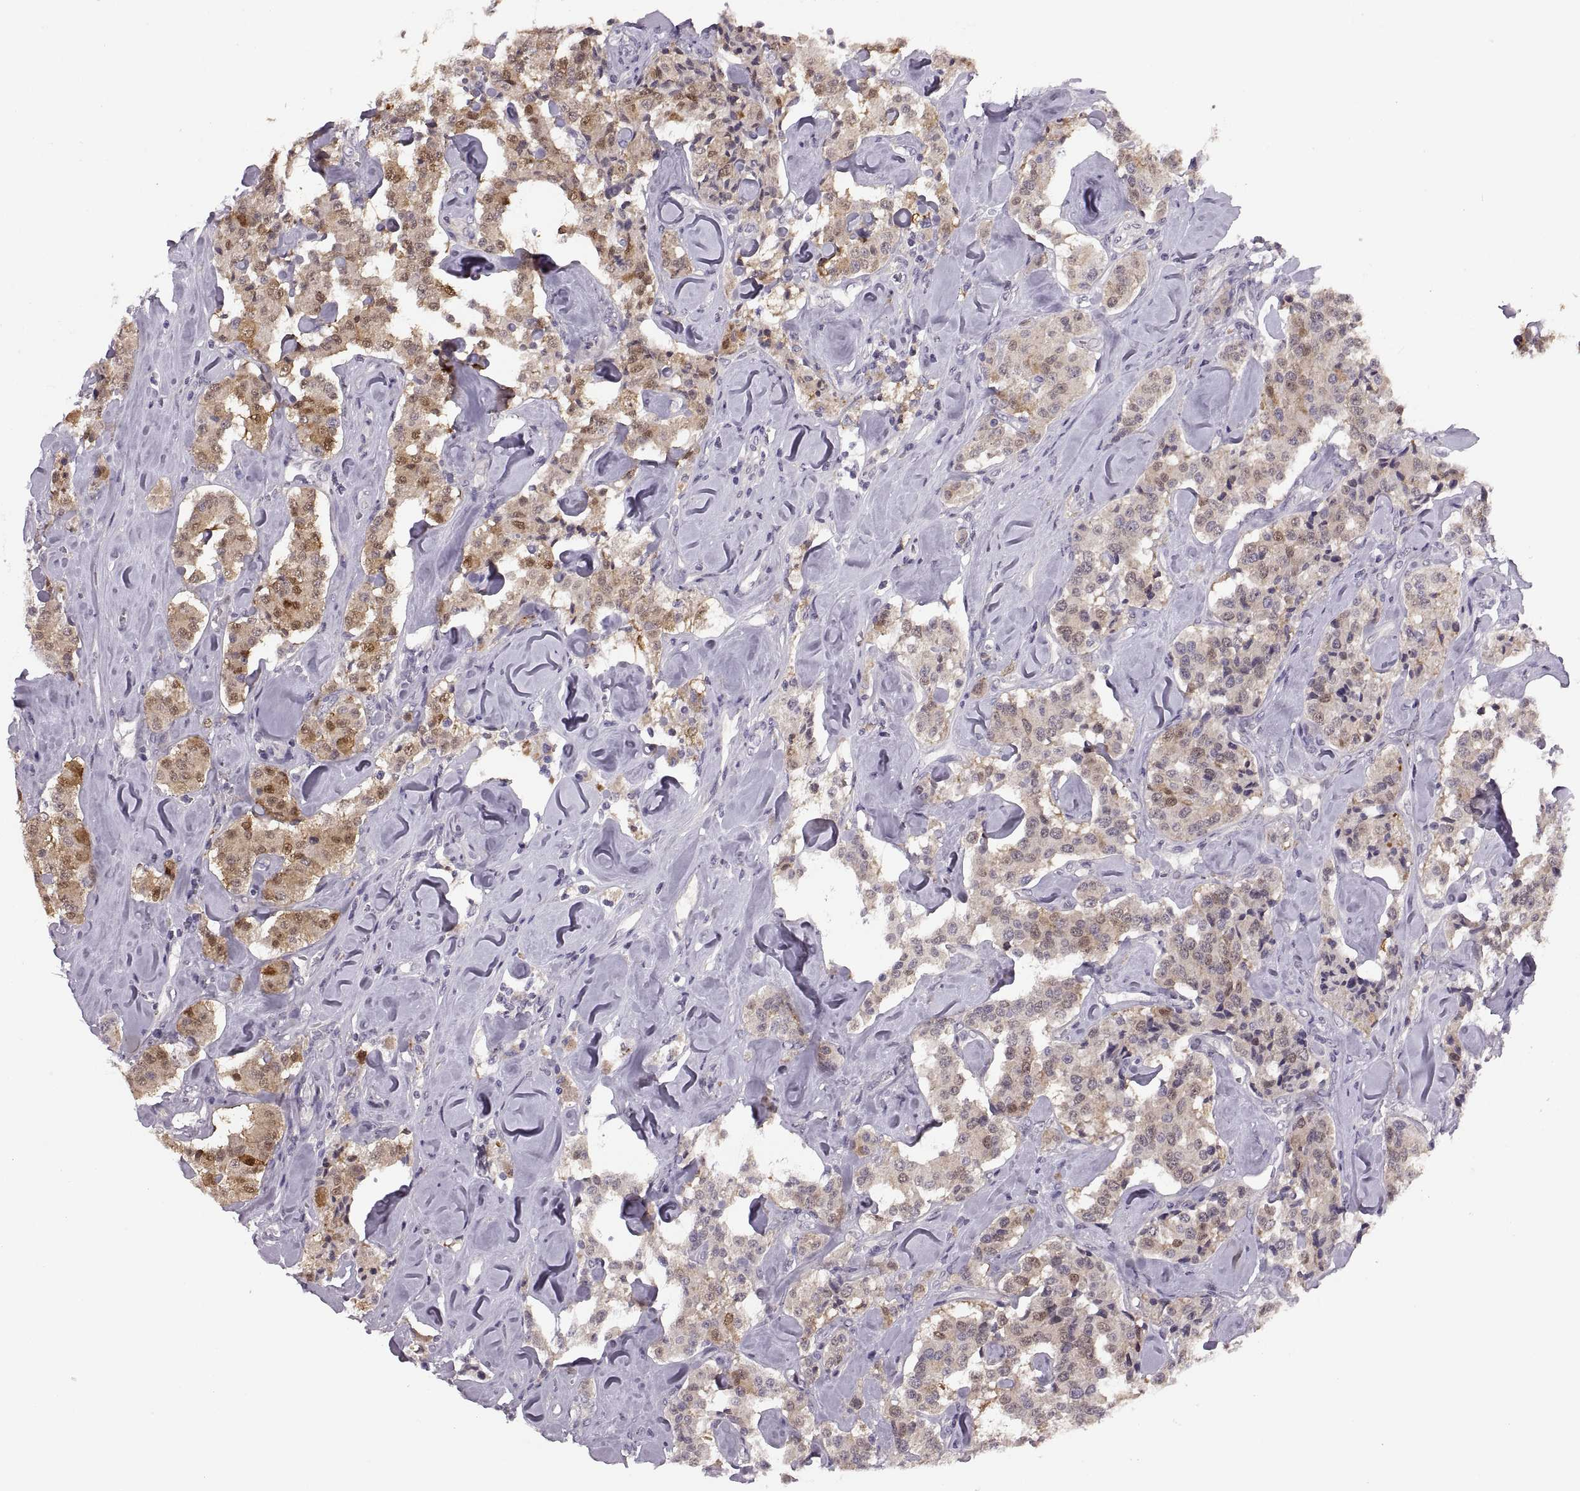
{"staining": {"intensity": "moderate", "quantity": "25%-75%", "location": "cytoplasmic/membranous"}, "tissue": "carcinoid", "cell_type": "Tumor cells", "image_type": "cancer", "snomed": [{"axis": "morphology", "description": "Carcinoid, malignant, NOS"}, {"axis": "topography", "description": "Pancreas"}], "caption": "Immunohistochemistry of malignant carcinoid reveals medium levels of moderate cytoplasmic/membranous staining in about 25%-75% of tumor cells. The protein of interest is stained brown, and the nuclei are stained in blue (DAB (3,3'-diaminobenzidine) IHC with brightfield microscopy, high magnification).", "gene": "ADH6", "patient": {"sex": "male", "age": 41}}